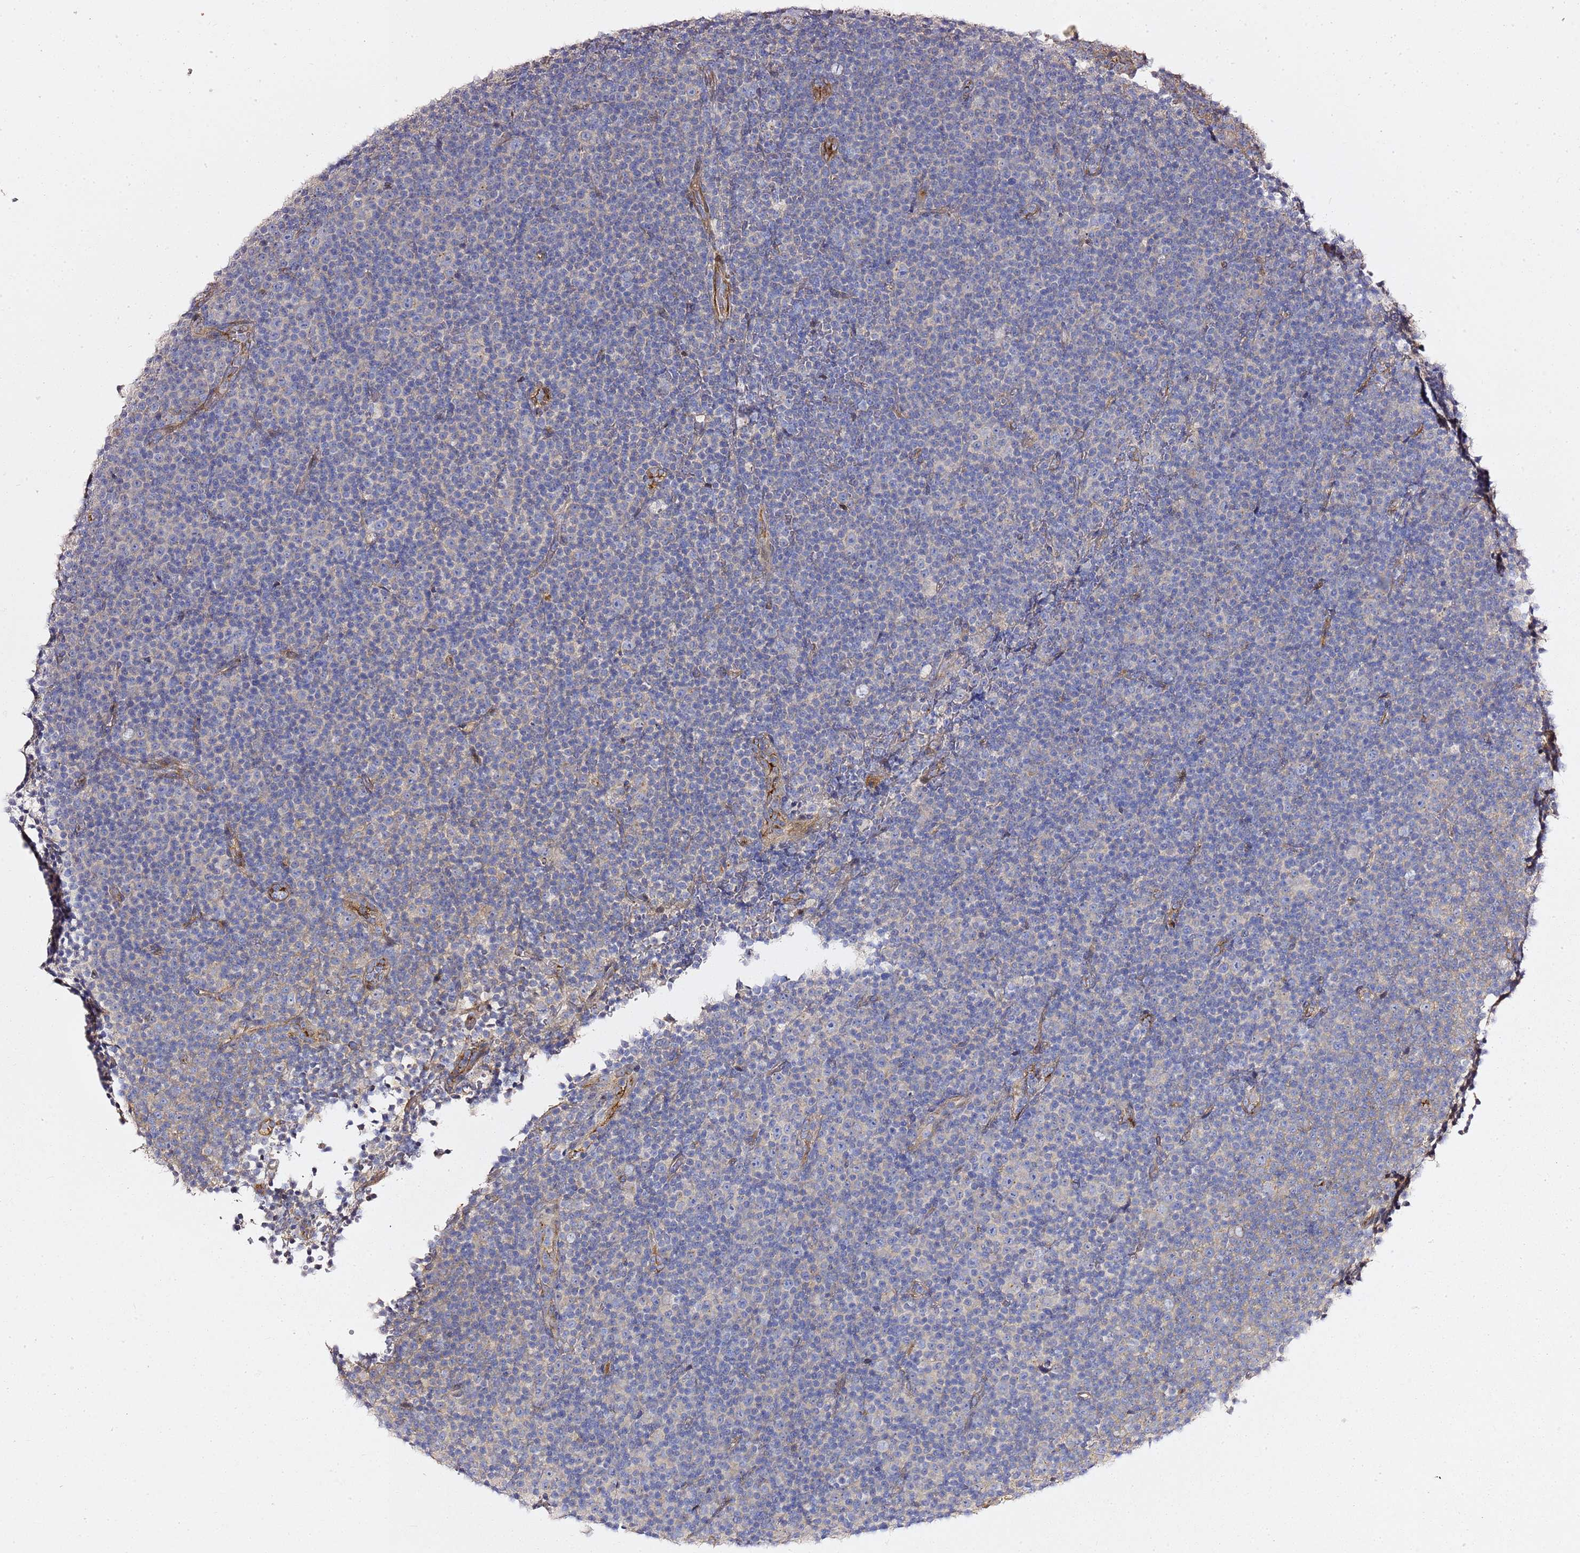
{"staining": {"intensity": "negative", "quantity": "none", "location": "none"}, "tissue": "lymphoma", "cell_type": "Tumor cells", "image_type": "cancer", "snomed": [{"axis": "morphology", "description": "Malignant lymphoma, non-Hodgkin's type, Low grade"}, {"axis": "topography", "description": "Lymph node"}], "caption": "Histopathology image shows no significant protein positivity in tumor cells of lymphoma.", "gene": "EPS8L1", "patient": {"sex": "female", "age": 67}}